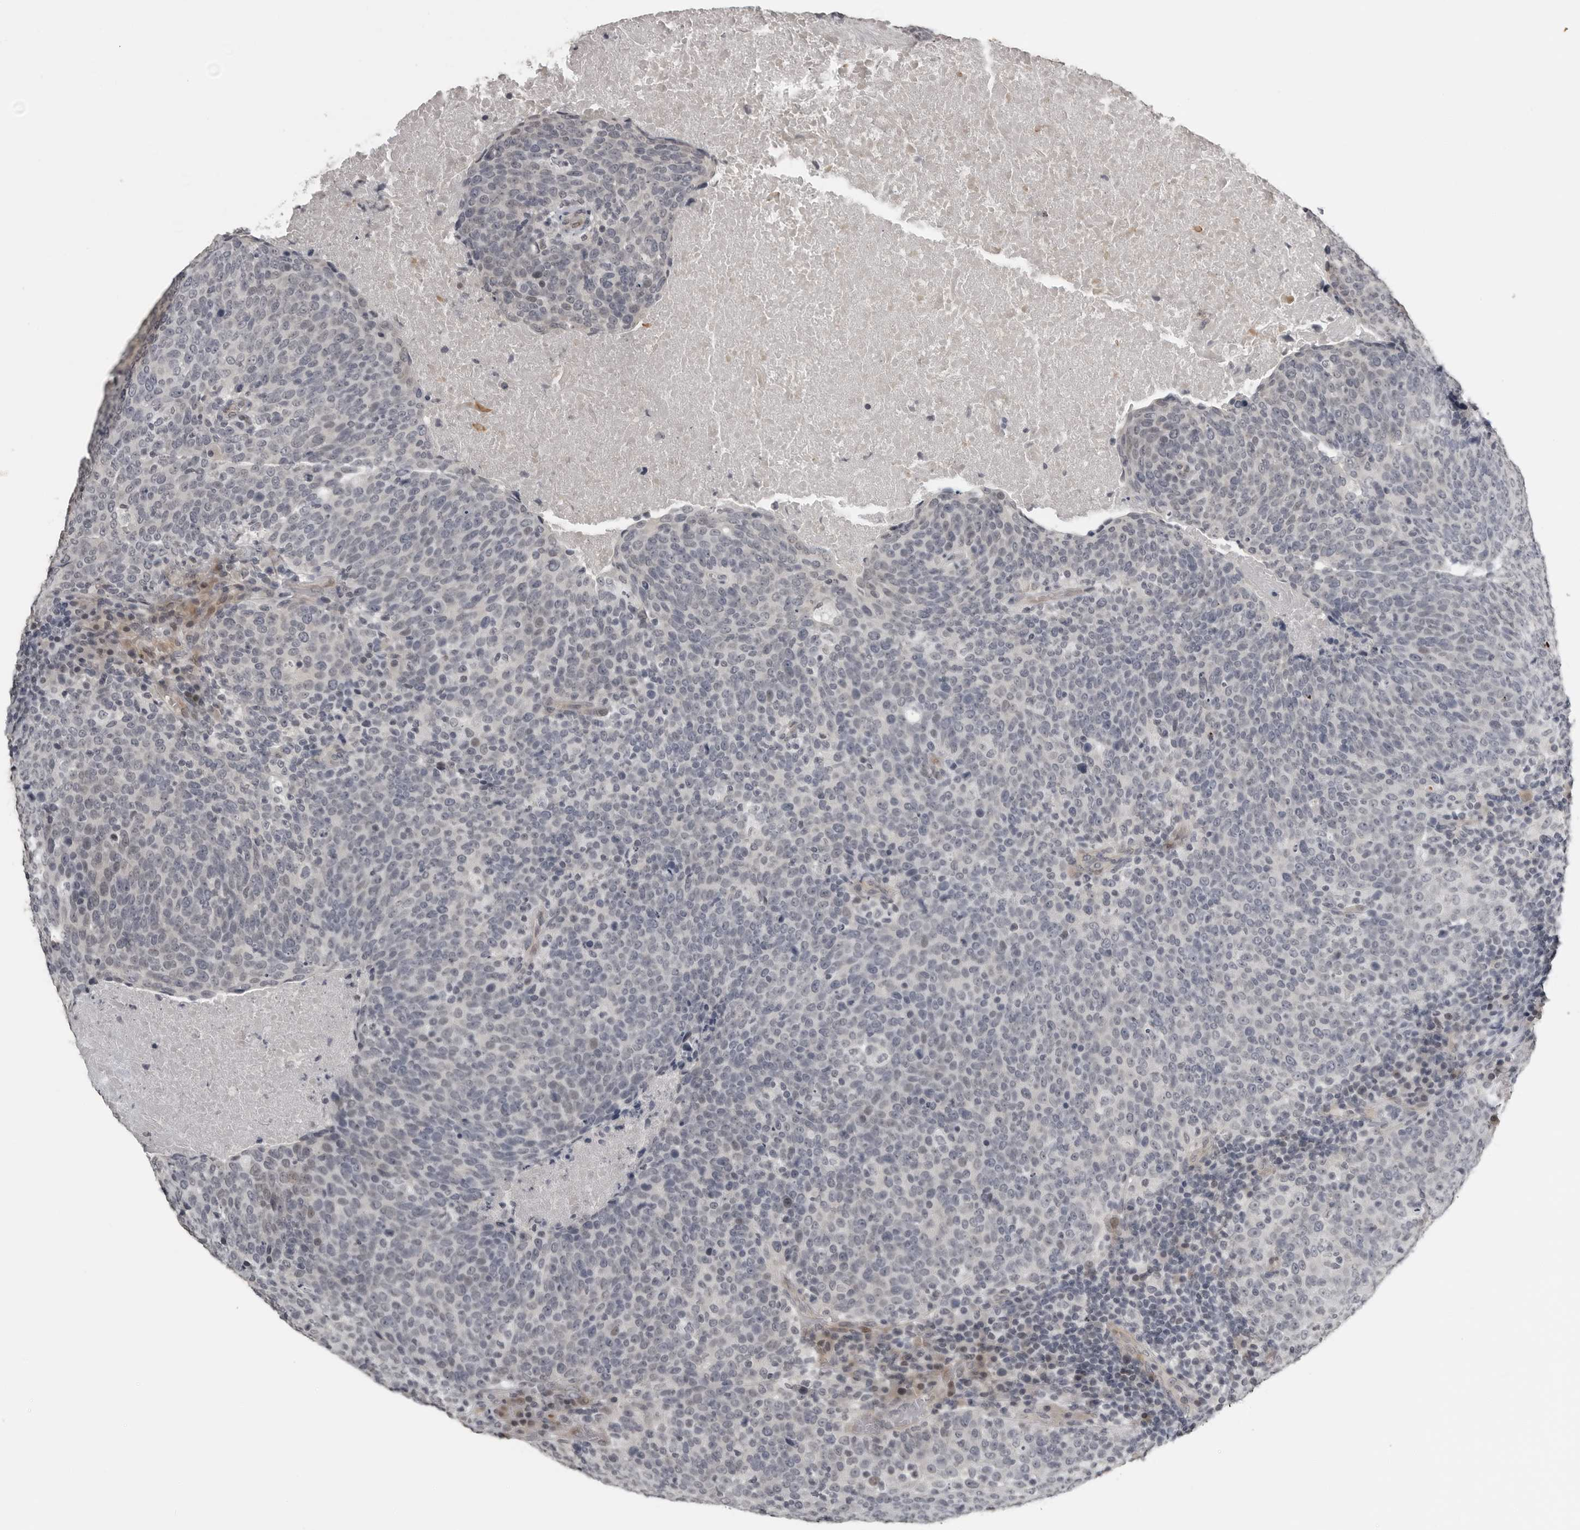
{"staining": {"intensity": "negative", "quantity": "none", "location": "none"}, "tissue": "head and neck cancer", "cell_type": "Tumor cells", "image_type": "cancer", "snomed": [{"axis": "morphology", "description": "Squamous cell carcinoma, NOS"}, {"axis": "morphology", "description": "Squamous cell carcinoma, metastatic, NOS"}, {"axis": "topography", "description": "Lymph node"}, {"axis": "topography", "description": "Head-Neck"}], "caption": "Head and neck cancer (metastatic squamous cell carcinoma) was stained to show a protein in brown. There is no significant expression in tumor cells.", "gene": "PRRX2", "patient": {"sex": "male", "age": 62}}